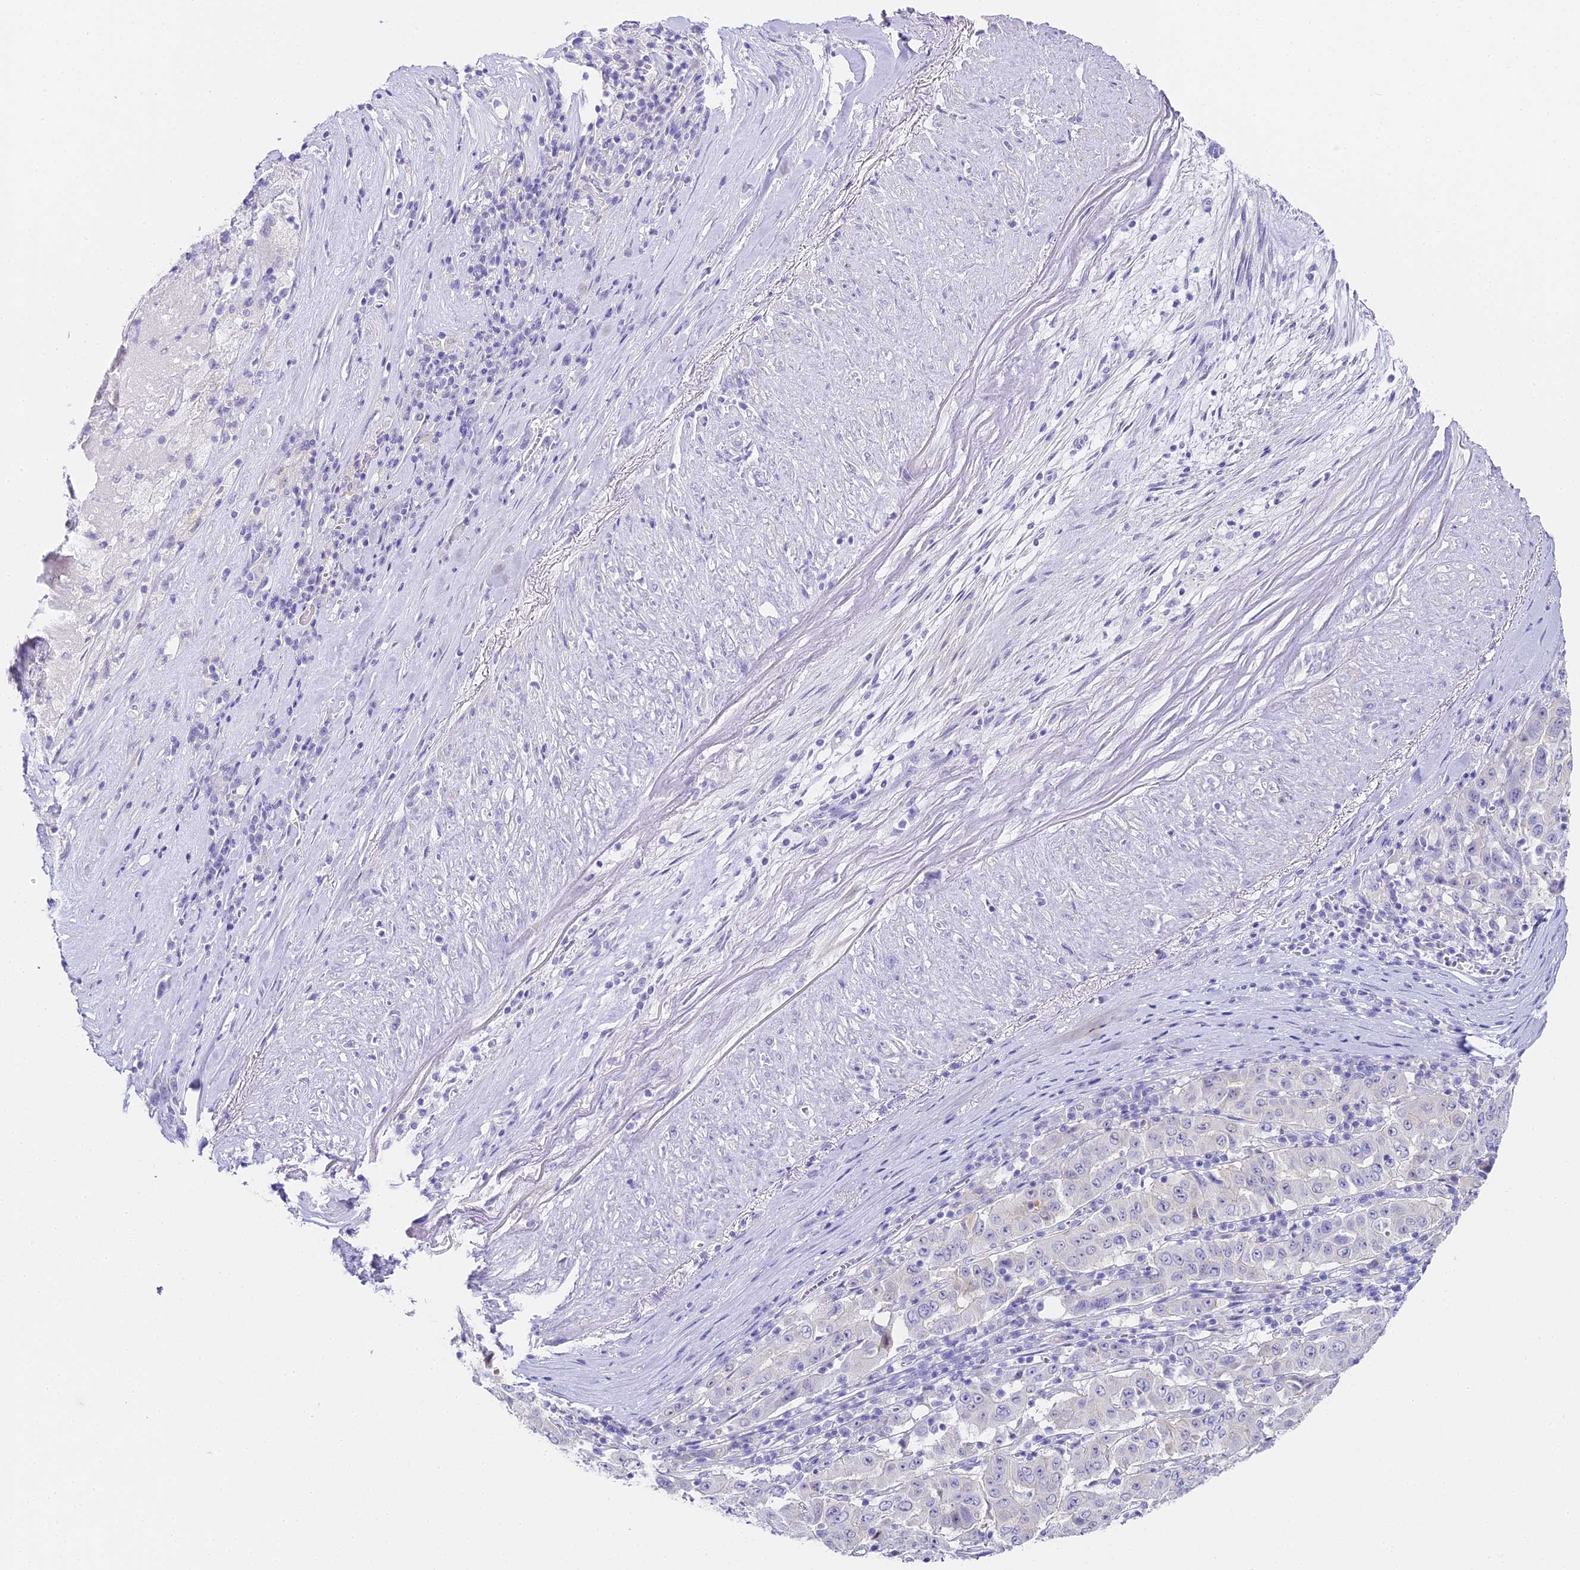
{"staining": {"intensity": "negative", "quantity": "none", "location": "none"}, "tissue": "pancreatic cancer", "cell_type": "Tumor cells", "image_type": "cancer", "snomed": [{"axis": "morphology", "description": "Adenocarcinoma, NOS"}, {"axis": "topography", "description": "Pancreas"}], "caption": "The immunohistochemistry image has no significant positivity in tumor cells of adenocarcinoma (pancreatic) tissue.", "gene": "ABHD14A-ACY1", "patient": {"sex": "male", "age": 63}}